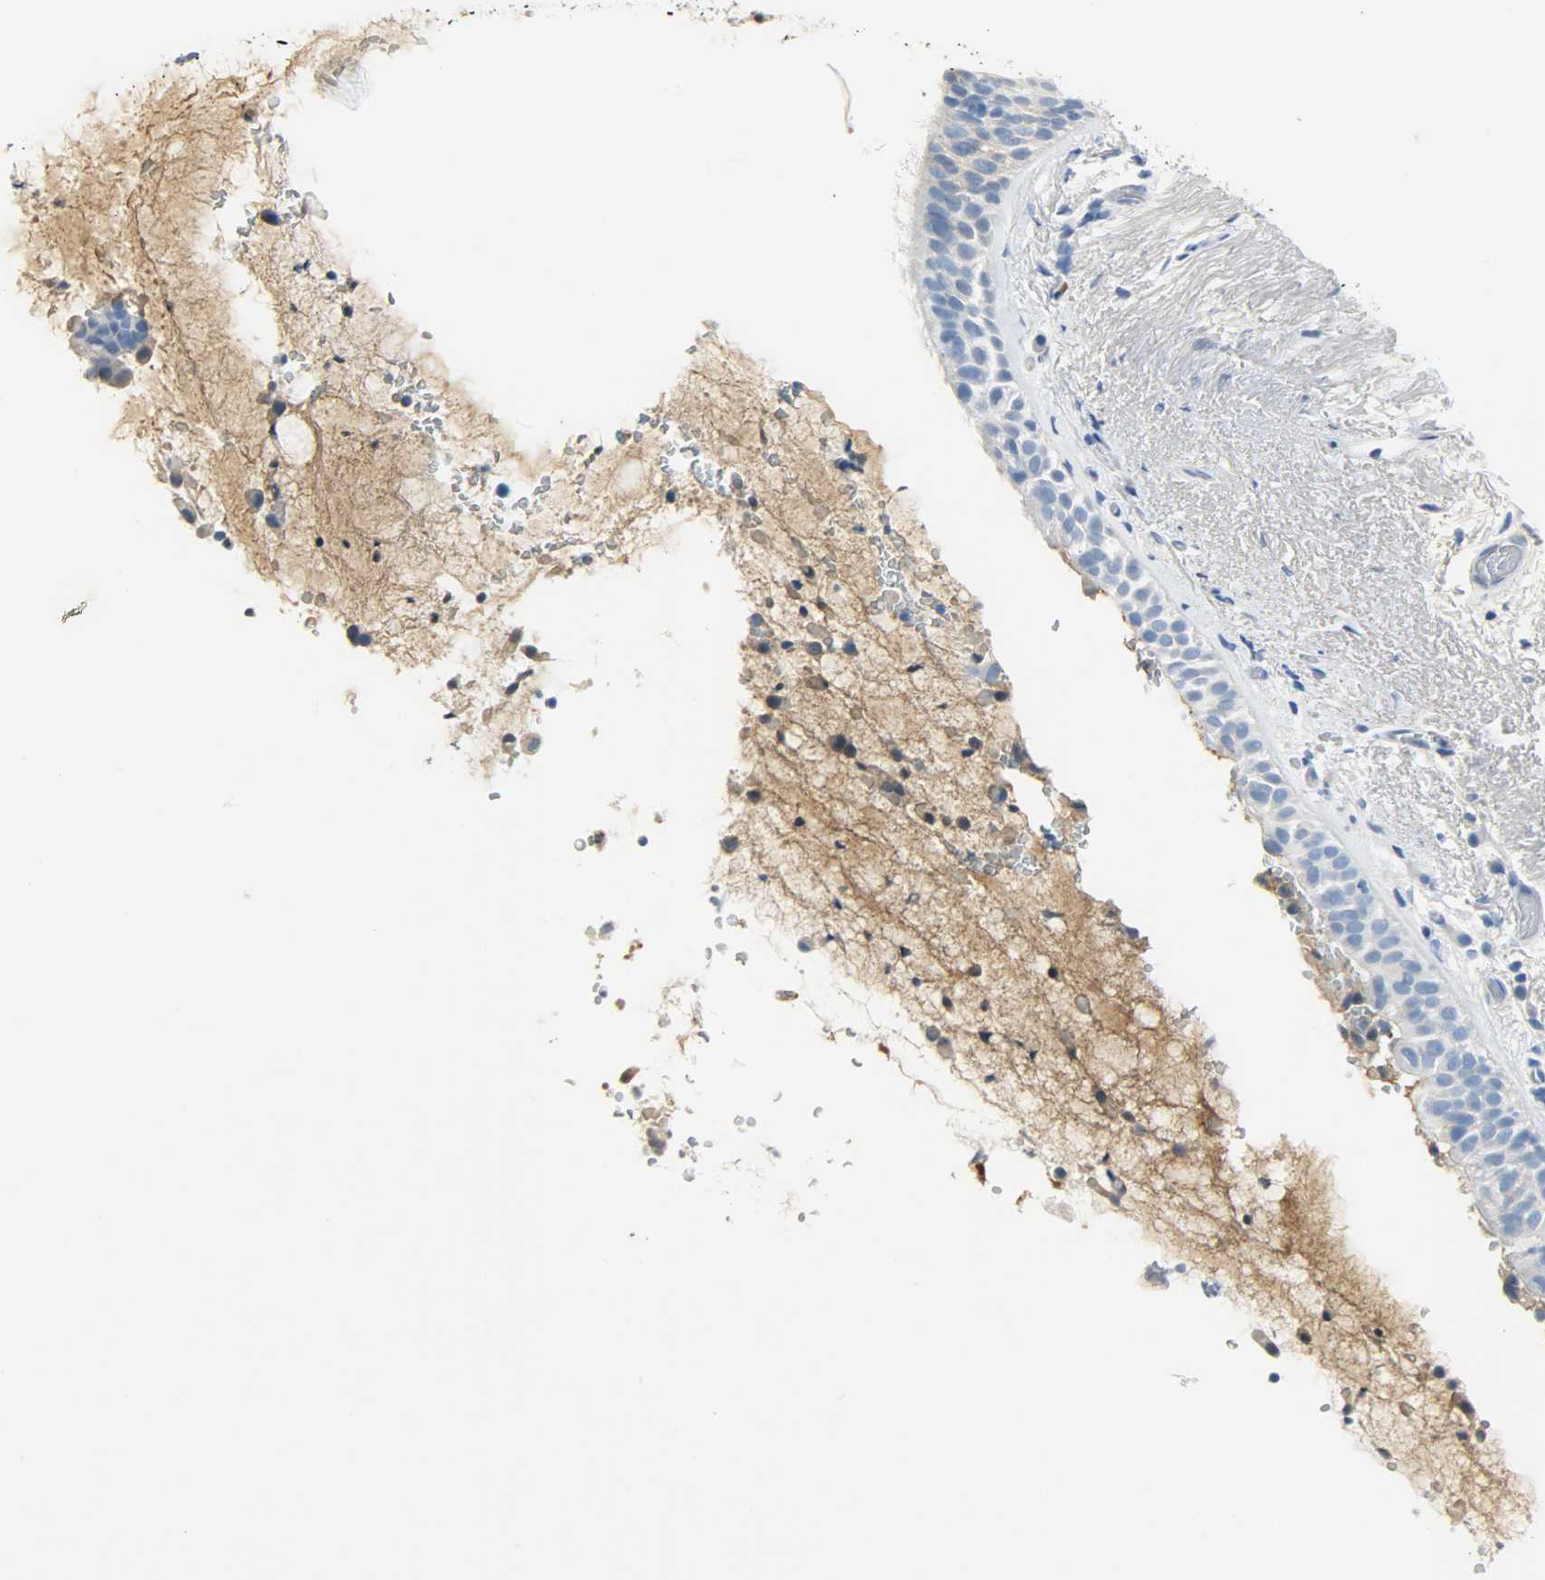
{"staining": {"intensity": "negative", "quantity": "none", "location": "none"}, "tissue": "bronchus", "cell_type": "Respiratory epithelial cells", "image_type": "normal", "snomed": [{"axis": "morphology", "description": "Normal tissue, NOS"}, {"axis": "topography", "description": "Bronchus"}], "caption": "The micrograph demonstrates no staining of respiratory epithelial cells in unremarkable bronchus. Brightfield microscopy of immunohistochemistry (IHC) stained with DAB (3,3'-diaminobenzidine) (brown) and hematoxylin (blue), captured at high magnification.", "gene": "CRP", "patient": {"sex": "female", "age": 54}}